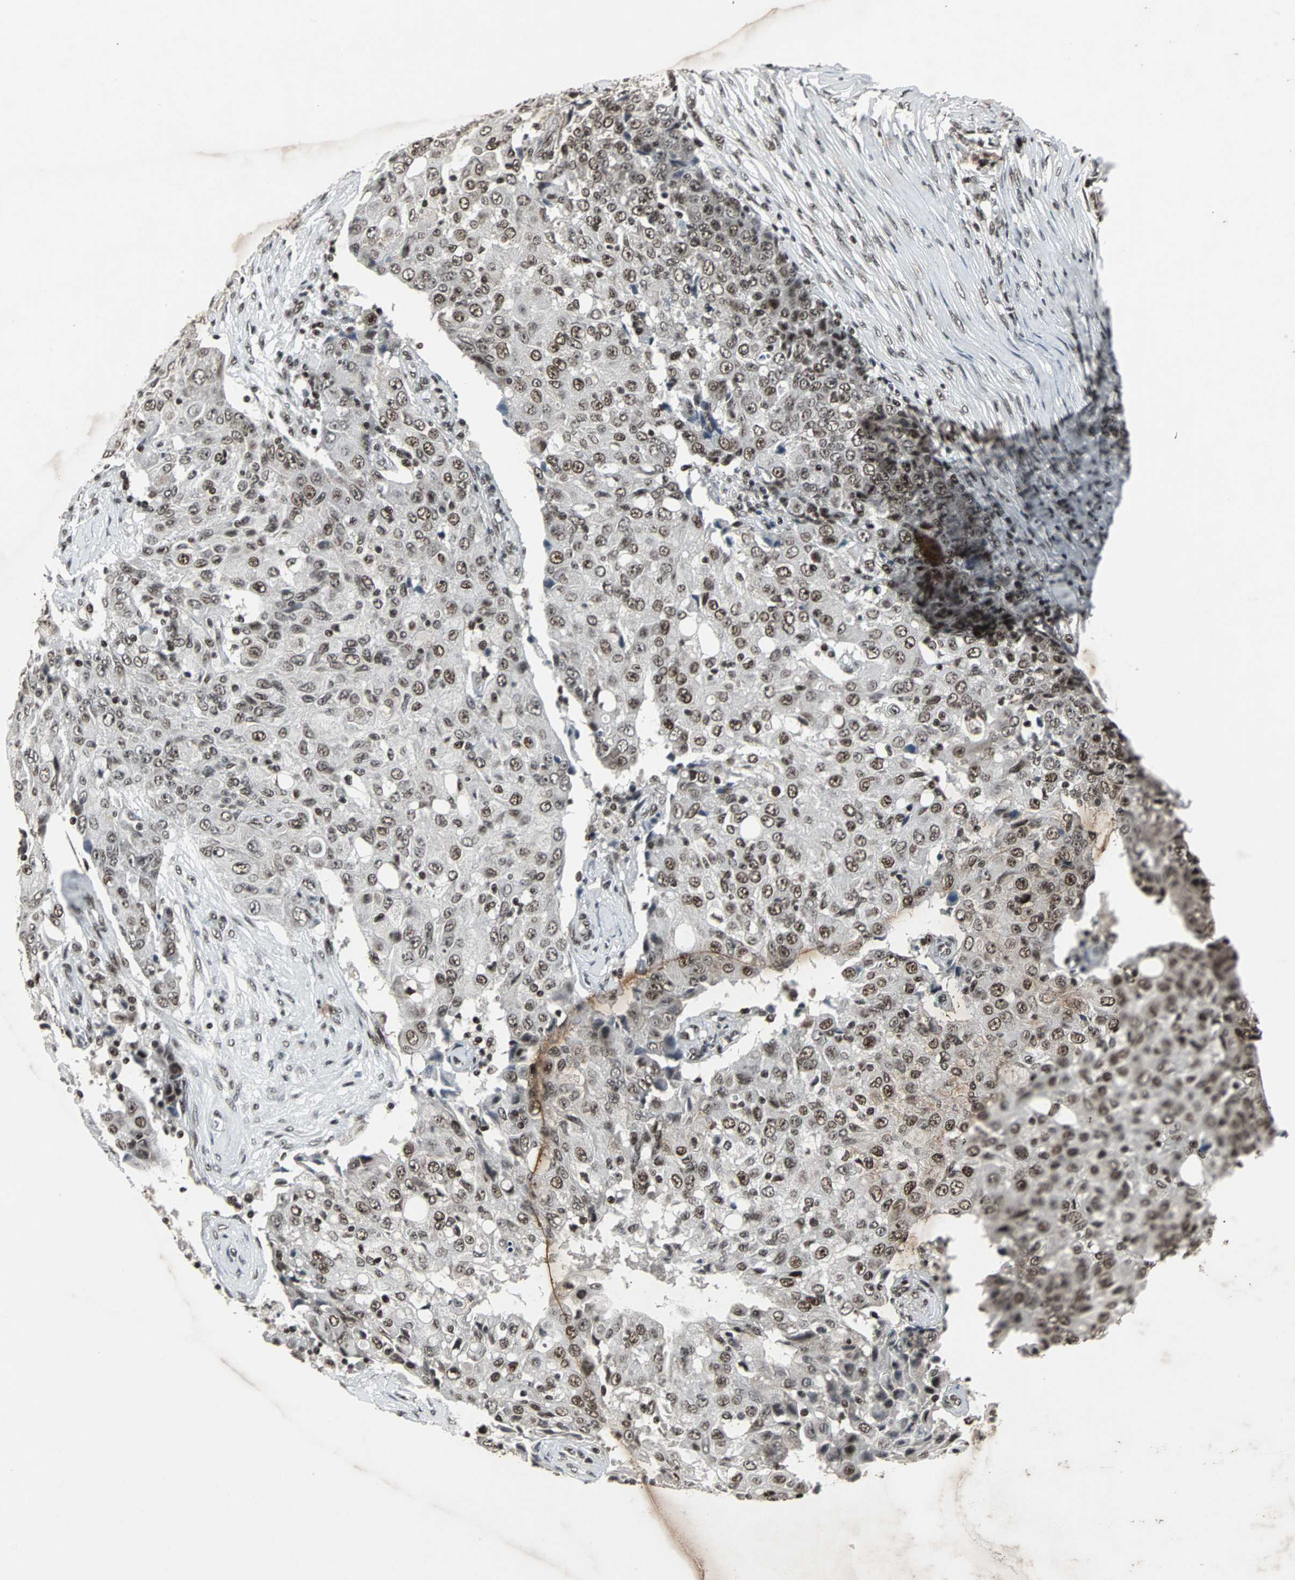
{"staining": {"intensity": "moderate", "quantity": ">75%", "location": "nuclear"}, "tissue": "ovarian cancer", "cell_type": "Tumor cells", "image_type": "cancer", "snomed": [{"axis": "morphology", "description": "Carcinoma, endometroid"}, {"axis": "topography", "description": "Ovary"}], "caption": "The immunohistochemical stain highlights moderate nuclear staining in tumor cells of ovarian endometroid carcinoma tissue.", "gene": "PNKP", "patient": {"sex": "female", "age": 42}}